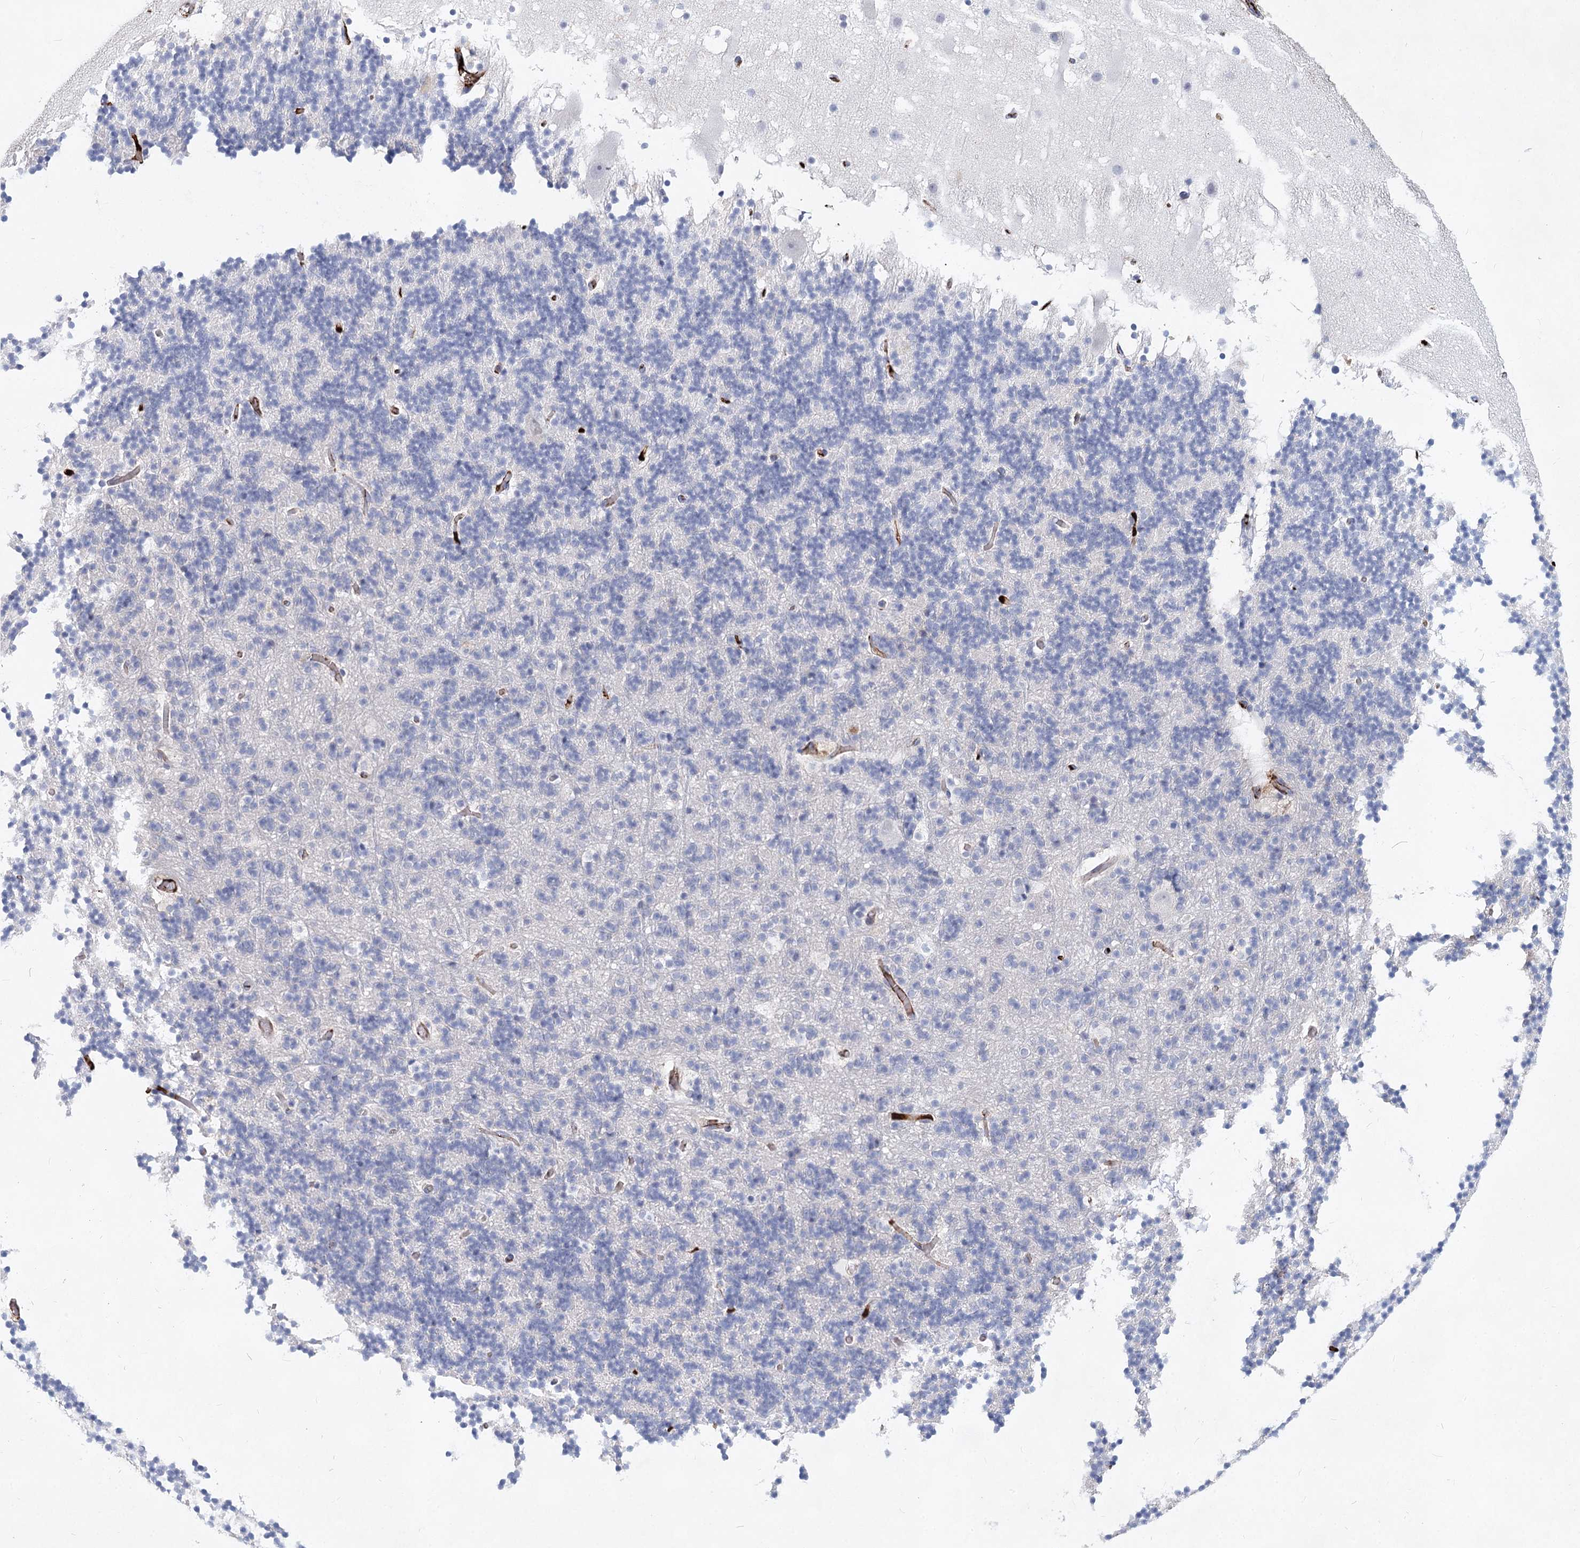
{"staining": {"intensity": "negative", "quantity": "none", "location": "none"}, "tissue": "cerebellum", "cell_type": "Cells in granular layer", "image_type": "normal", "snomed": [{"axis": "morphology", "description": "Normal tissue, NOS"}, {"axis": "topography", "description": "Cerebellum"}], "caption": "DAB (3,3'-diaminobenzidine) immunohistochemical staining of unremarkable human cerebellum exhibits no significant staining in cells in granular layer.", "gene": "TASOR2", "patient": {"sex": "male", "age": 57}}